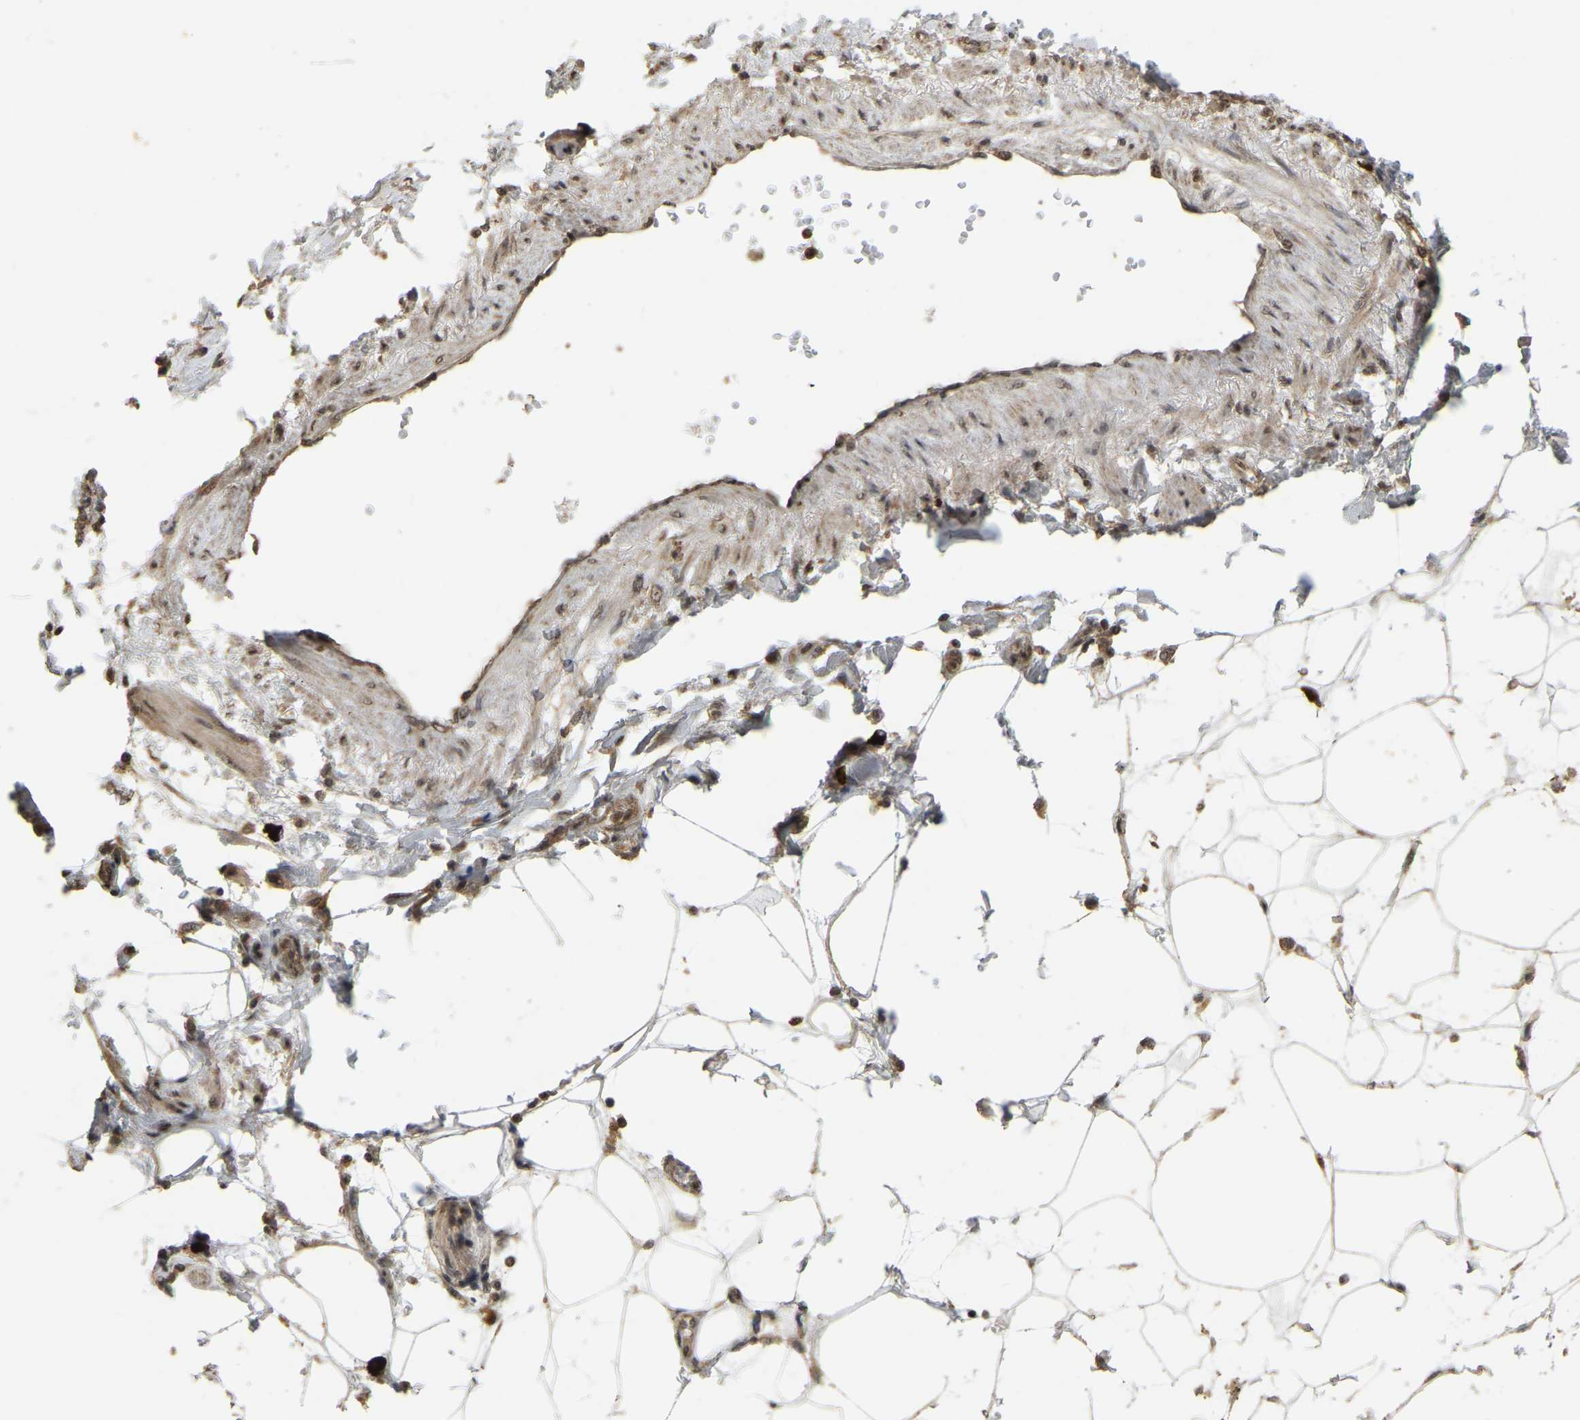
{"staining": {"intensity": "moderate", "quantity": ">75%", "location": "cytoplasmic/membranous,nuclear"}, "tissue": "adipose tissue", "cell_type": "Adipocytes", "image_type": "normal", "snomed": [{"axis": "morphology", "description": "Normal tissue, NOS"}, {"axis": "morphology", "description": "Adenocarcinoma, NOS"}, {"axis": "topography", "description": "Duodenum"}, {"axis": "topography", "description": "Peripheral nerve tissue"}], "caption": "The image reveals a brown stain indicating the presence of a protein in the cytoplasmic/membranous,nuclear of adipocytes in adipose tissue. The protein is stained brown, and the nuclei are stained in blue (DAB (3,3'-diaminobenzidine) IHC with brightfield microscopy, high magnification).", "gene": "BRF2", "patient": {"sex": "female", "age": 60}}